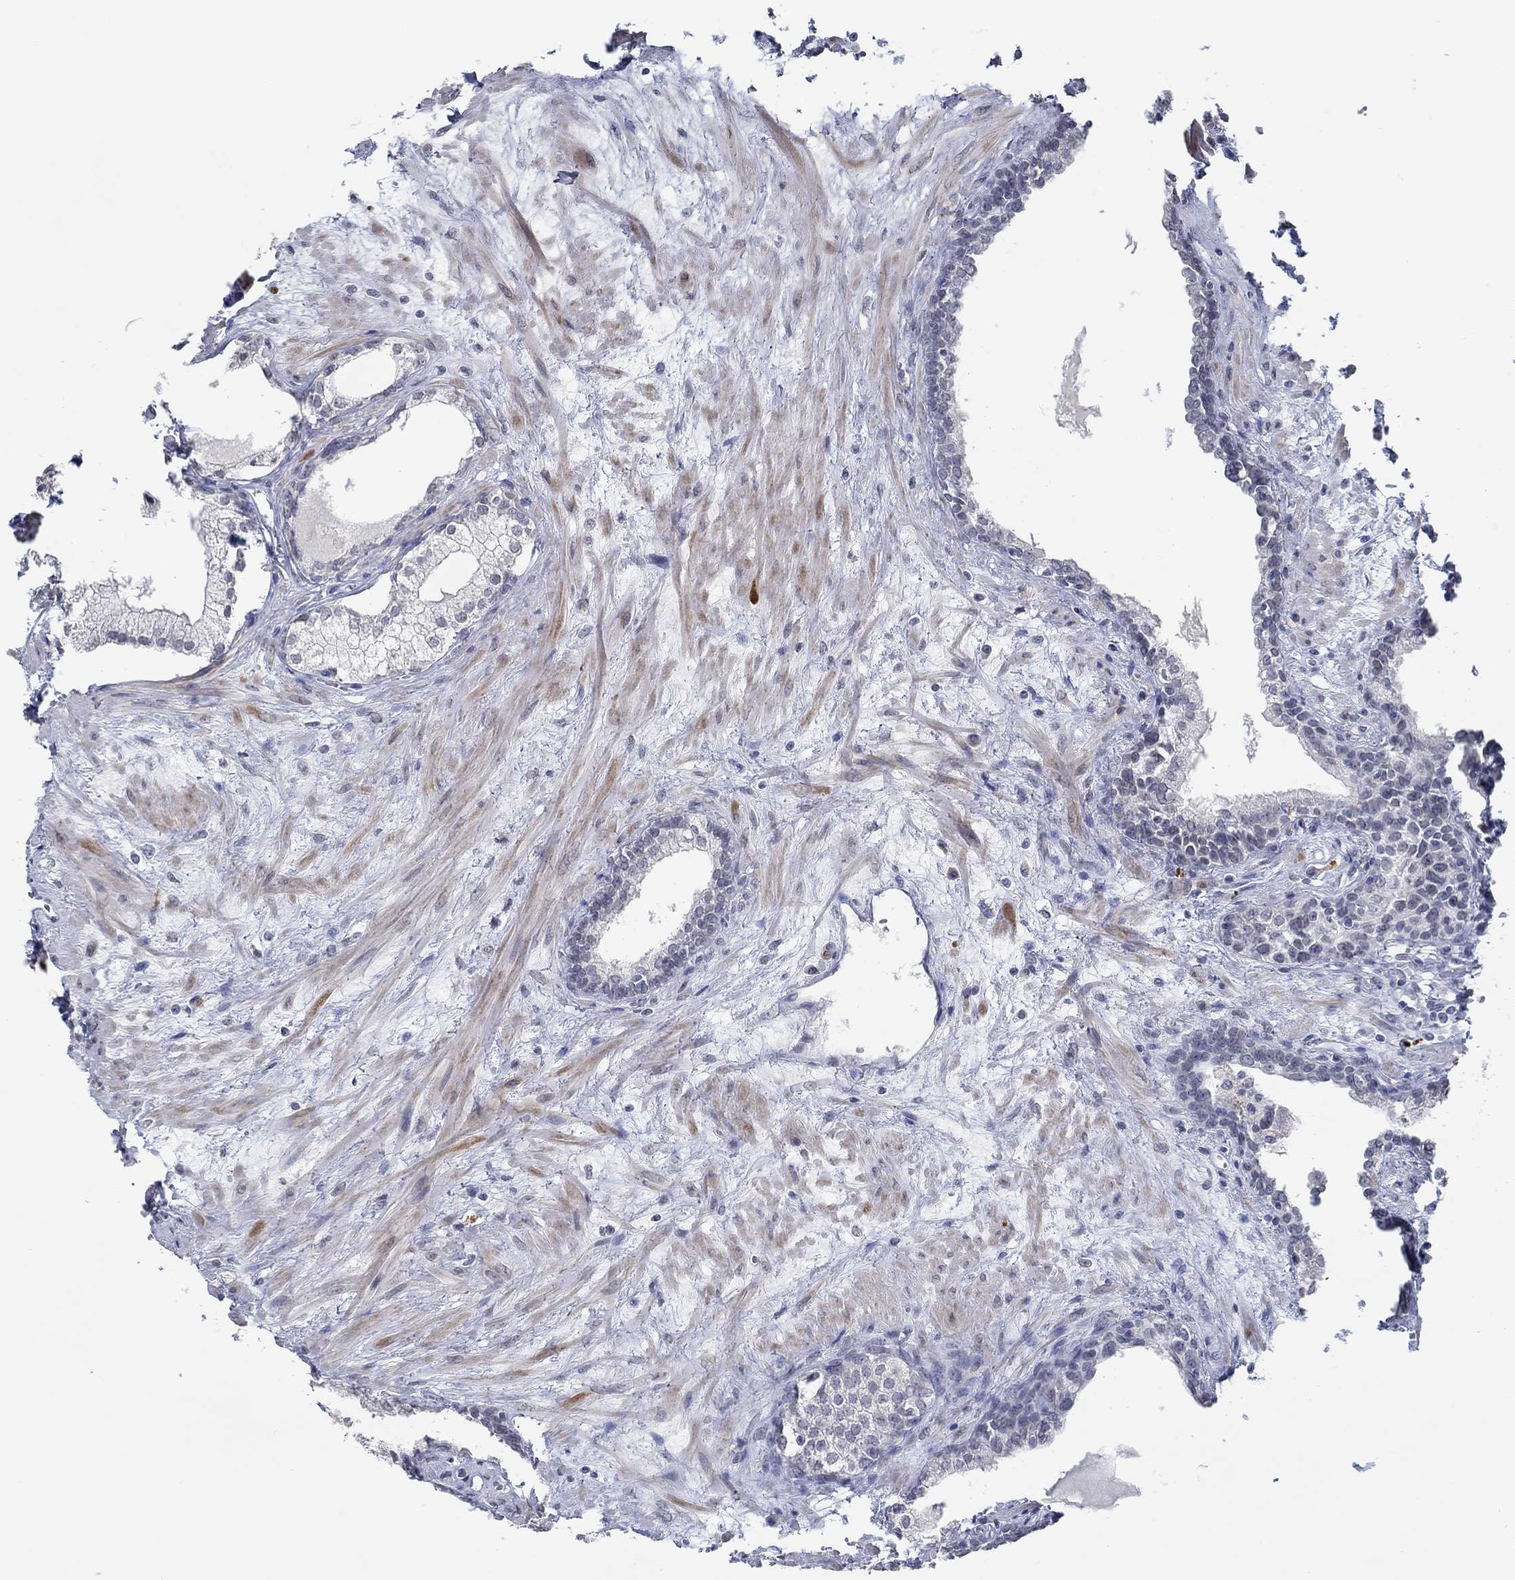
{"staining": {"intensity": "negative", "quantity": "none", "location": "none"}, "tissue": "prostate", "cell_type": "Glandular cells", "image_type": "normal", "snomed": [{"axis": "morphology", "description": "Normal tissue, NOS"}, {"axis": "topography", "description": "Prostate"}], "caption": "The photomicrograph exhibits no staining of glandular cells in unremarkable prostate. (DAB IHC, high magnification).", "gene": "NUP155", "patient": {"sex": "male", "age": 63}}